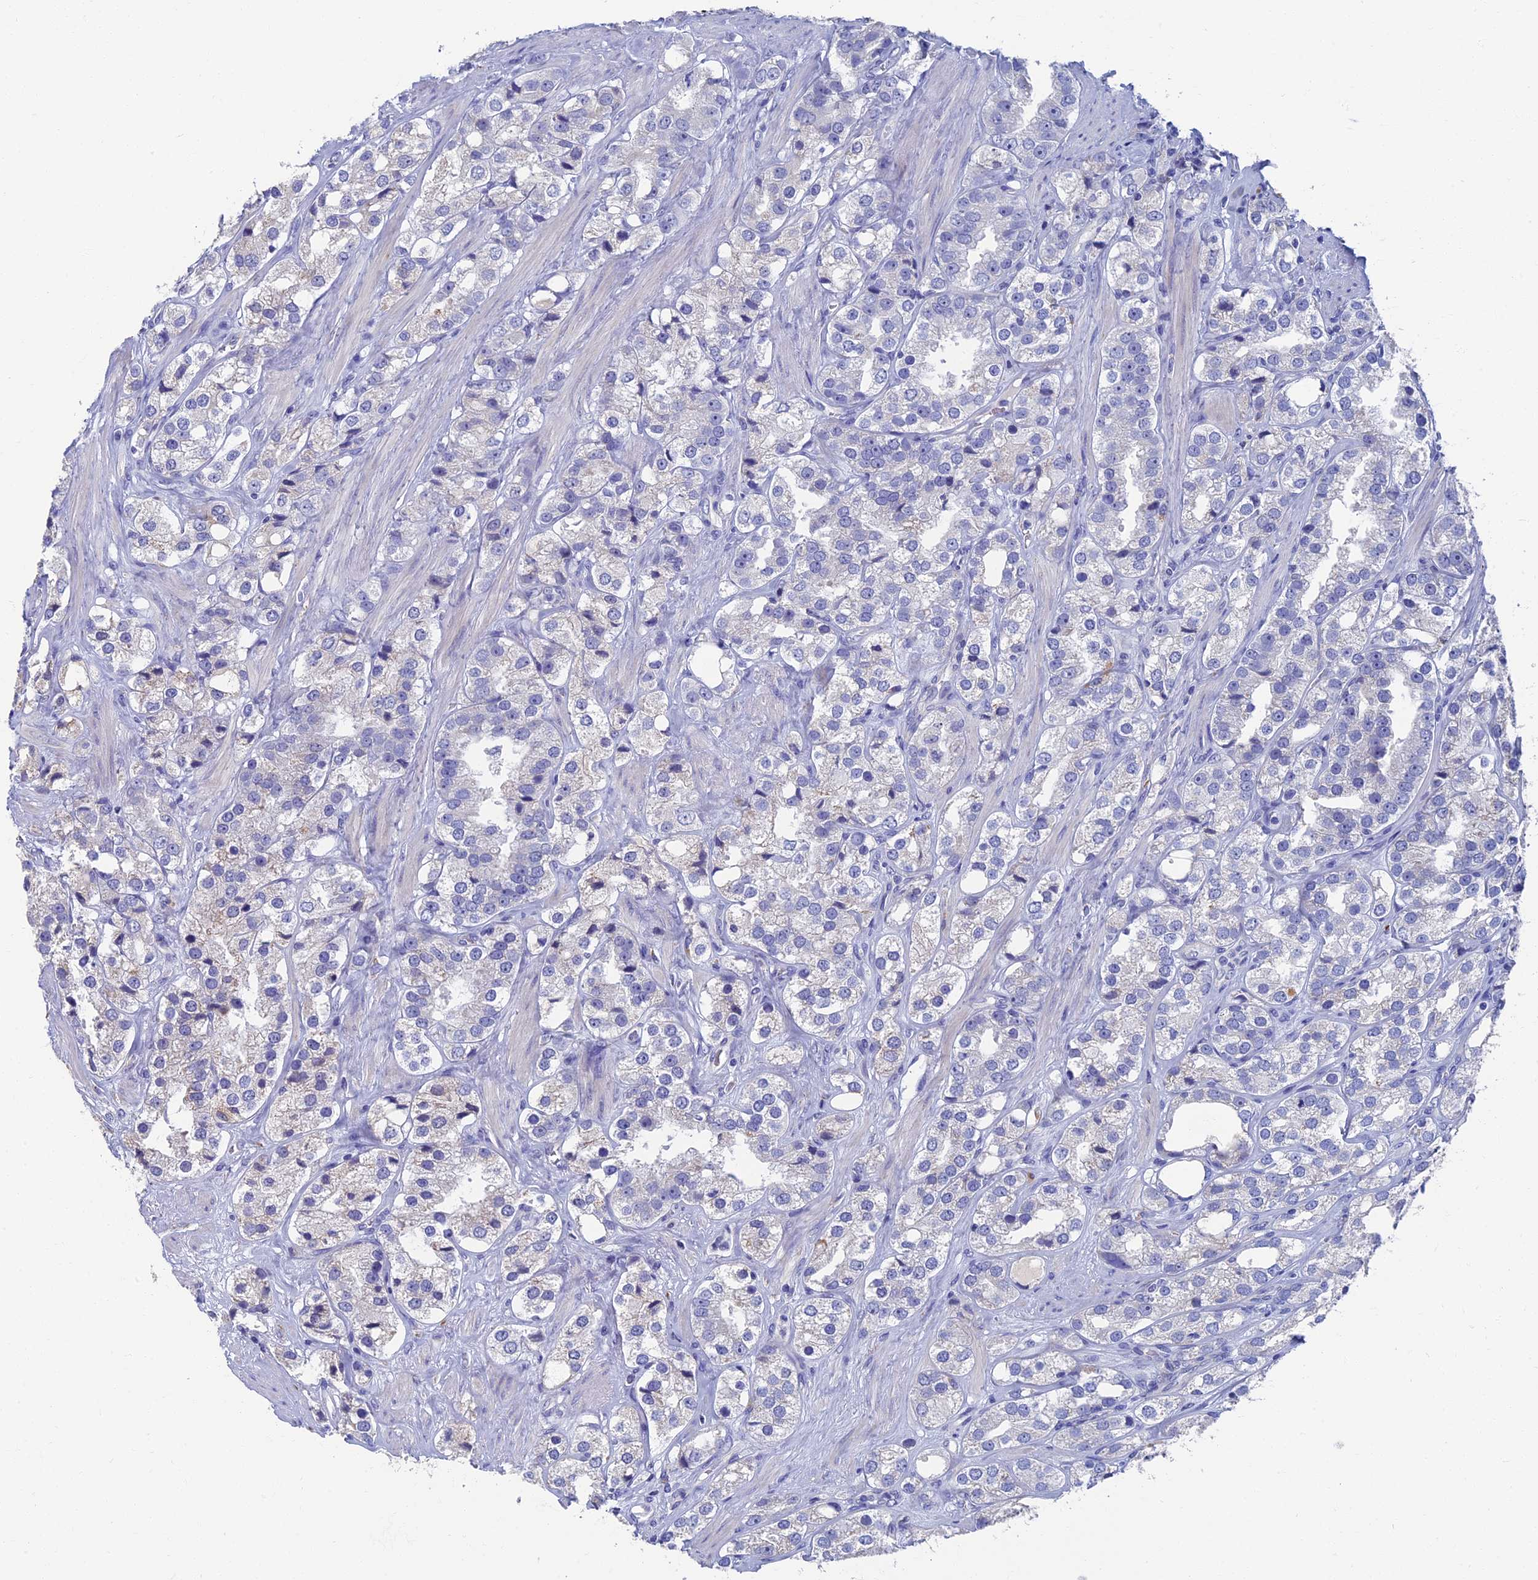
{"staining": {"intensity": "negative", "quantity": "none", "location": "none"}, "tissue": "prostate cancer", "cell_type": "Tumor cells", "image_type": "cancer", "snomed": [{"axis": "morphology", "description": "Adenocarcinoma, NOS"}, {"axis": "topography", "description": "Prostate"}], "caption": "Tumor cells show no significant protein expression in adenocarcinoma (prostate).", "gene": "OAT", "patient": {"sex": "male", "age": 79}}